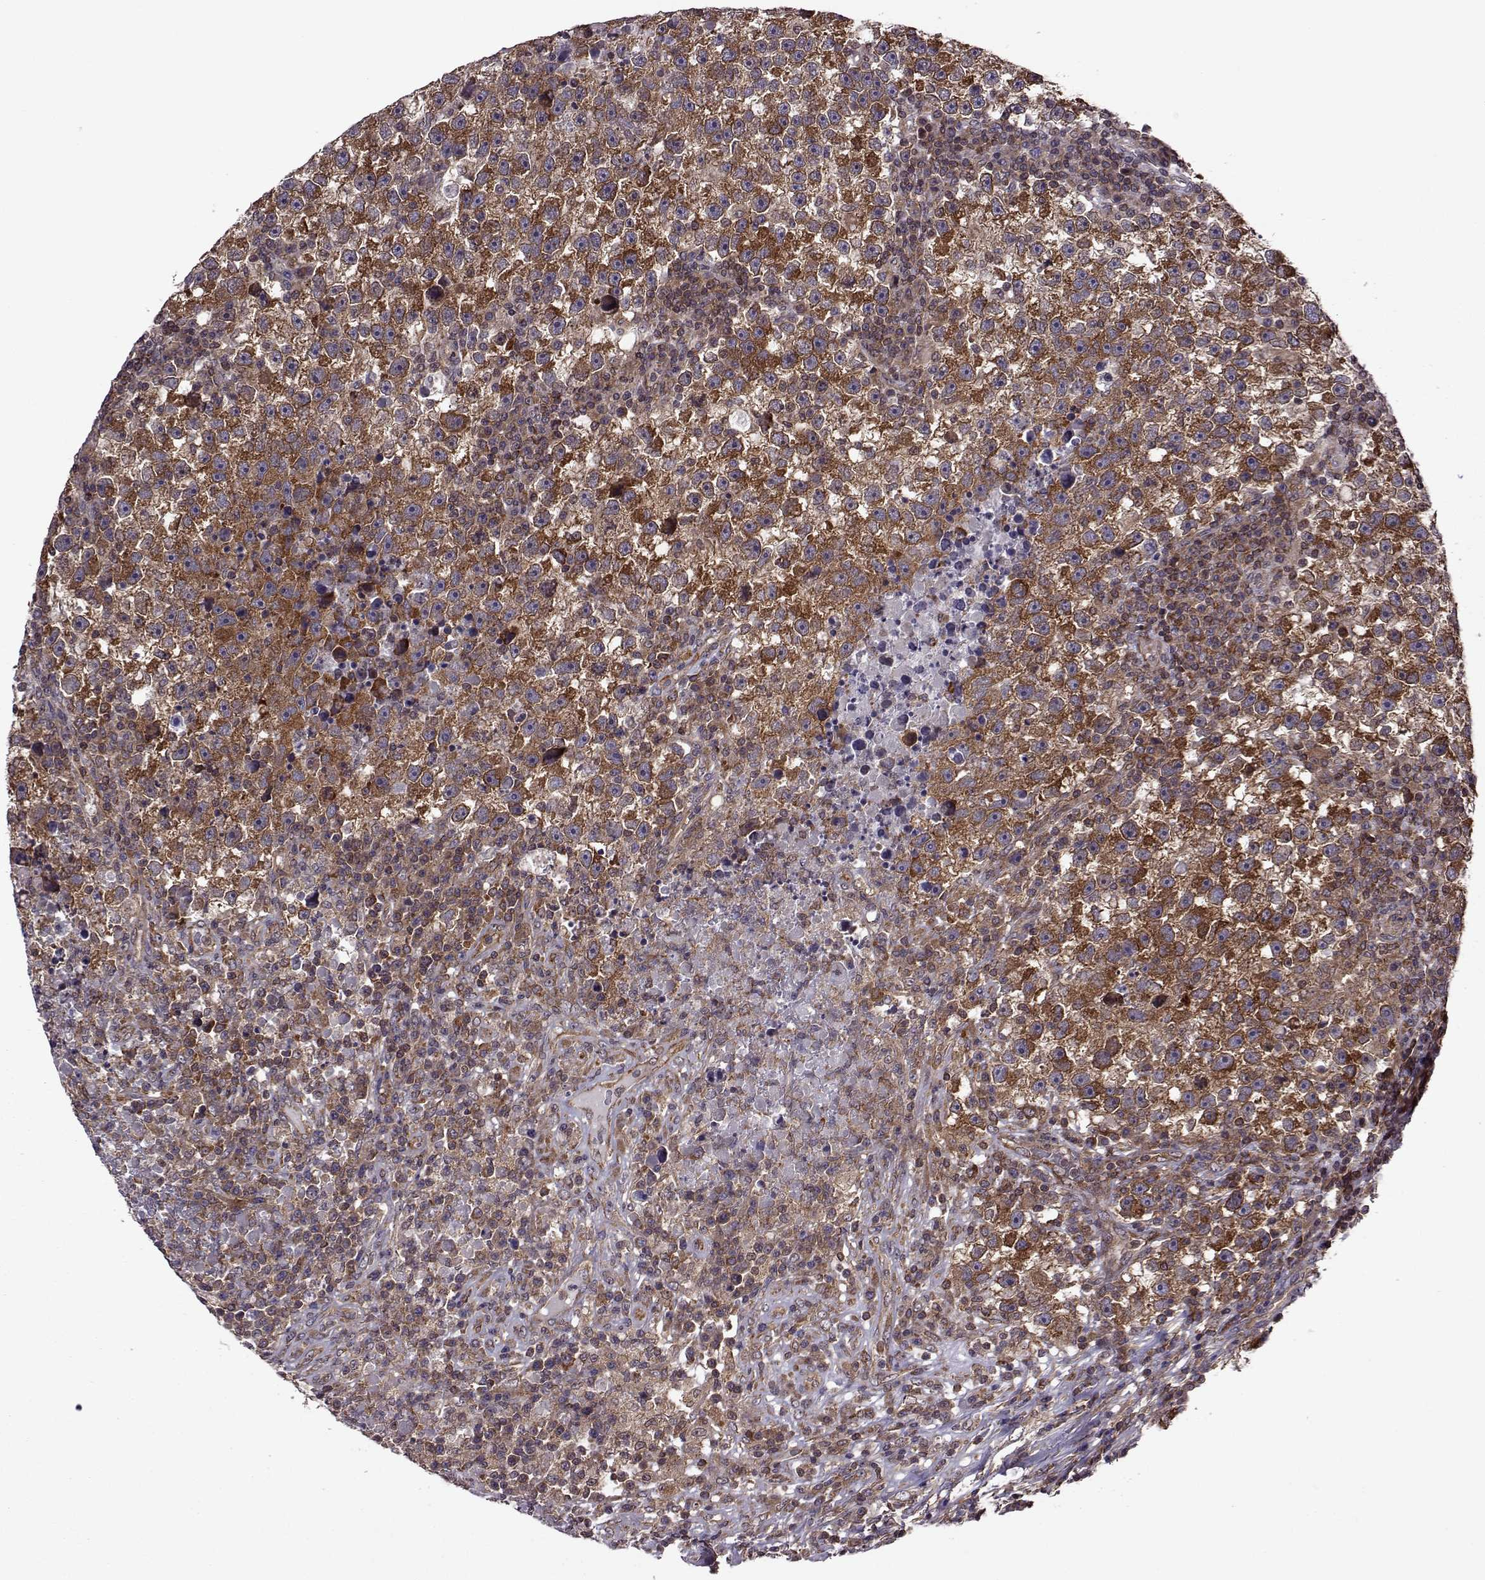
{"staining": {"intensity": "strong", "quantity": ">75%", "location": "cytoplasmic/membranous"}, "tissue": "testis cancer", "cell_type": "Tumor cells", "image_type": "cancer", "snomed": [{"axis": "morphology", "description": "Seminoma, NOS"}, {"axis": "topography", "description": "Testis"}], "caption": "Protein staining of testis cancer tissue demonstrates strong cytoplasmic/membranous expression in about >75% of tumor cells.", "gene": "URI1", "patient": {"sex": "male", "age": 47}}